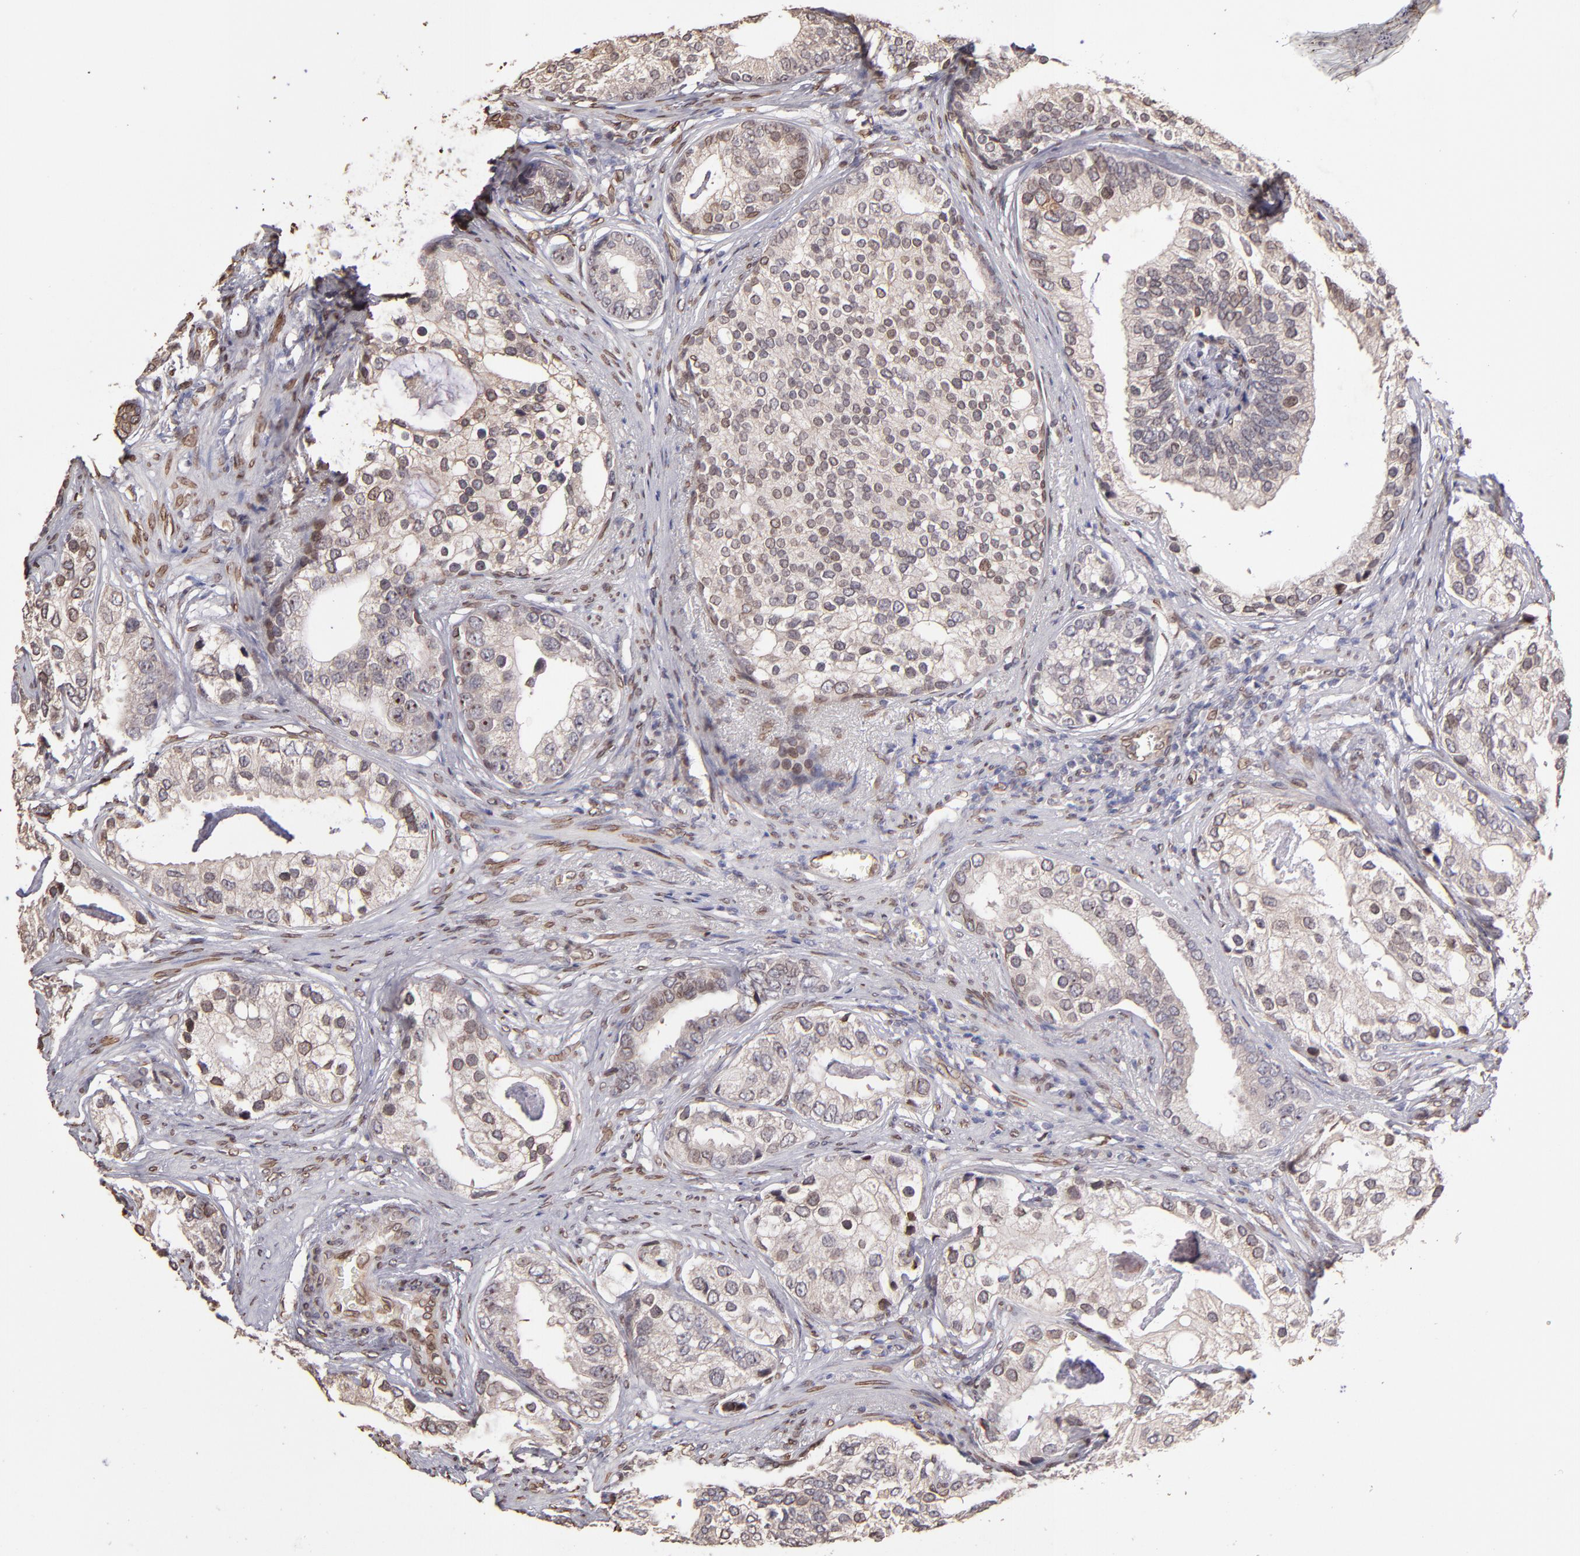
{"staining": {"intensity": "weak", "quantity": "25%-75%", "location": "cytoplasmic/membranous,nuclear"}, "tissue": "prostate cancer", "cell_type": "Tumor cells", "image_type": "cancer", "snomed": [{"axis": "morphology", "description": "Adenocarcinoma, Low grade"}, {"axis": "topography", "description": "Prostate"}], "caption": "About 25%-75% of tumor cells in prostate cancer demonstrate weak cytoplasmic/membranous and nuclear protein staining as visualized by brown immunohistochemical staining.", "gene": "PUM3", "patient": {"sex": "male", "age": 71}}